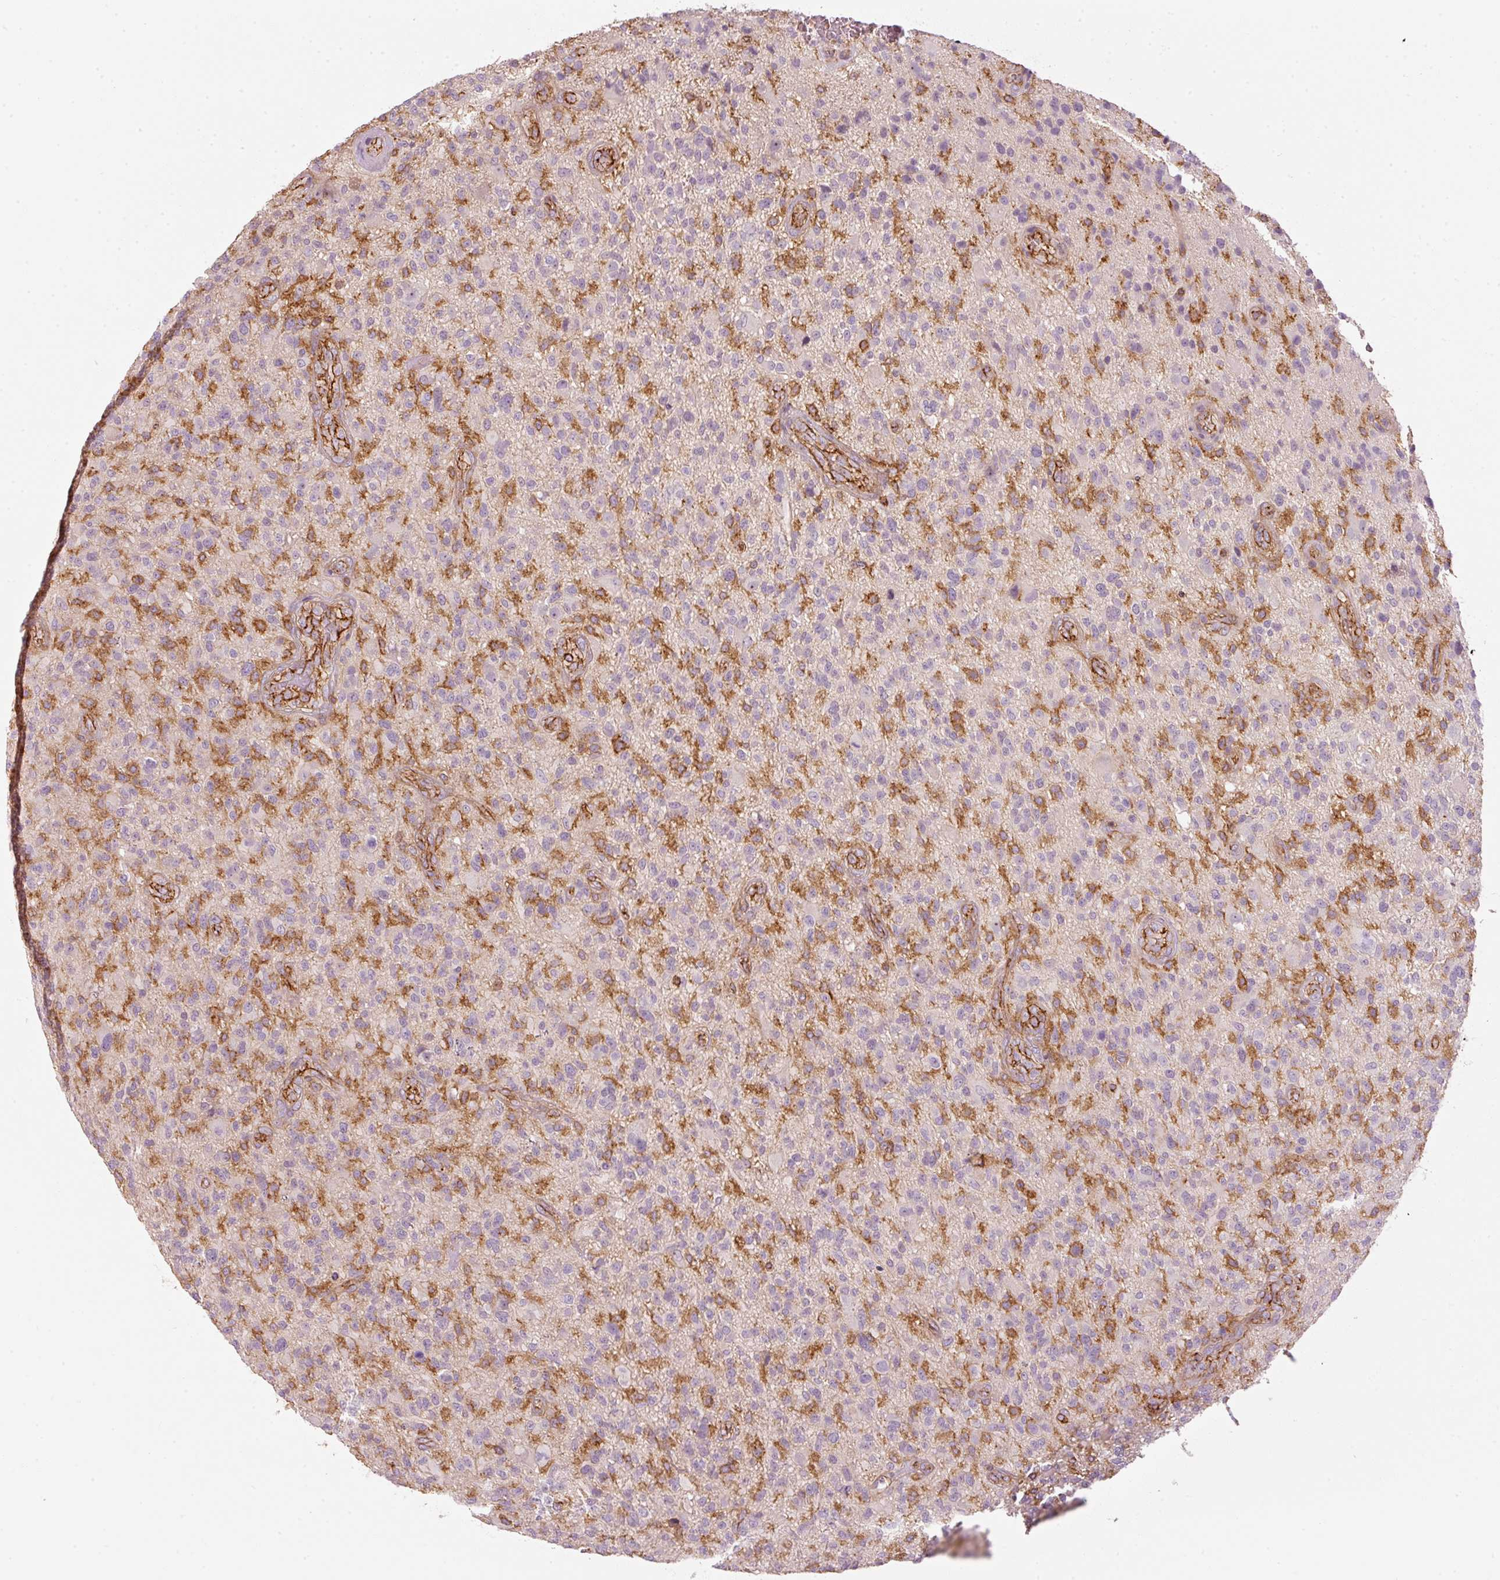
{"staining": {"intensity": "negative", "quantity": "none", "location": "none"}, "tissue": "glioma", "cell_type": "Tumor cells", "image_type": "cancer", "snomed": [{"axis": "morphology", "description": "Glioma, malignant, High grade"}, {"axis": "topography", "description": "Brain"}], "caption": "An immunohistochemistry (IHC) micrograph of malignant glioma (high-grade) is shown. There is no staining in tumor cells of malignant glioma (high-grade).", "gene": "SIPA1", "patient": {"sex": "male", "age": 47}}